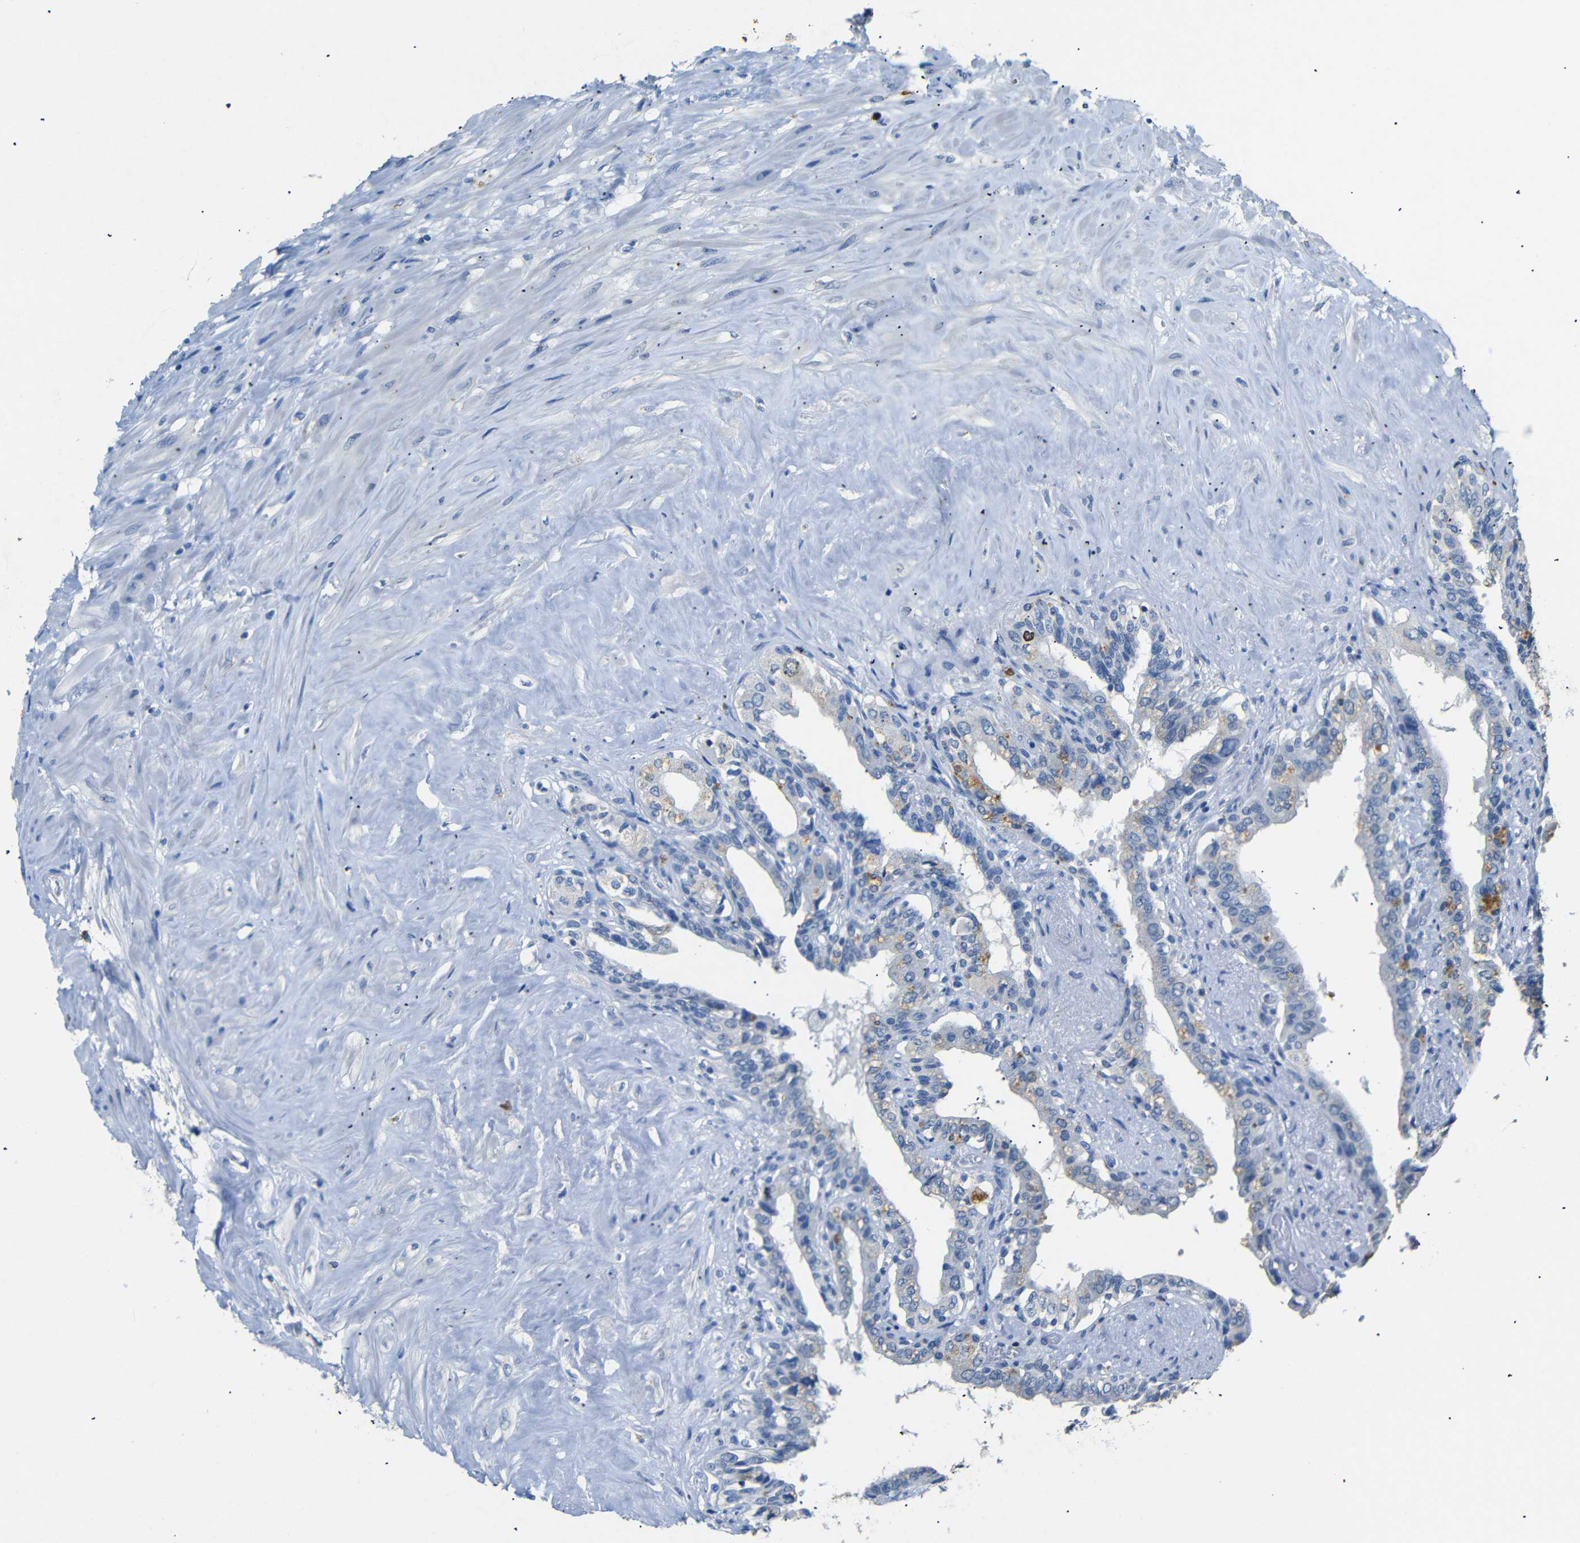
{"staining": {"intensity": "weak", "quantity": "<25%", "location": "cytoplasmic/membranous"}, "tissue": "seminal vesicle", "cell_type": "Glandular cells", "image_type": "normal", "snomed": [{"axis": "morphology", "description": "Normal tissue, NOS"}, {"axis": "topography", "description": "Seminal veicle"}], "caption": "DAB immunohistochemical staining of benign seminal vesicle exhibits no significant staining in glandular cells. (Stains: DAB (3,3'-diaminobenzidine) immunohistochemistry (IHC) with hematoxylin counter stain, Microscopy: brightfield microscopy at high magnification).", "gene": "INCENP", "patient": {"sex": "male", "age": 63}}